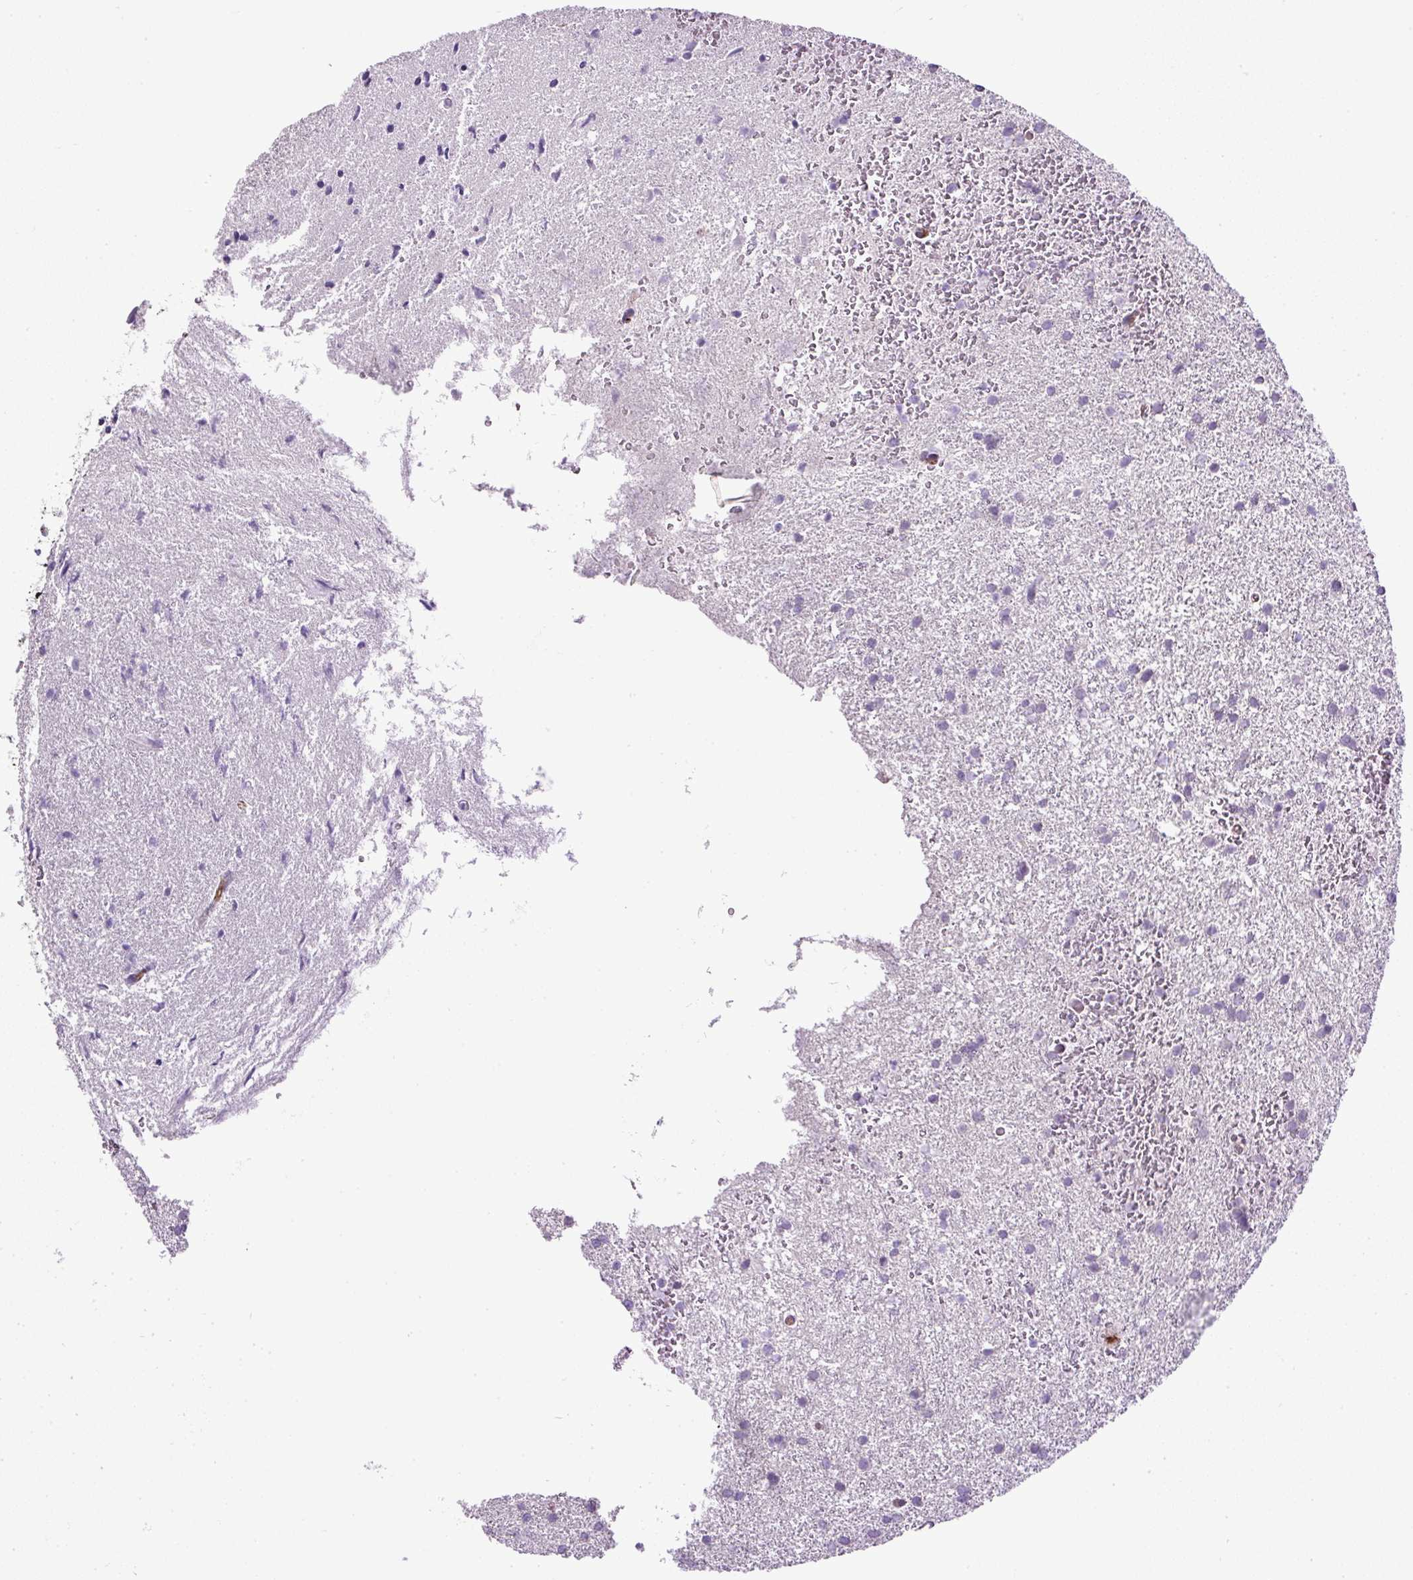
{"staining": {"intensity": "negative", "quantity": "none", "location": "none"}, "tissue": "glioma", "cell_type": "Tumor cells", "image_type": "cancer", "snomed": [{"axis": "morphology", "description": "Glioma, malignant, High grade"}, {"axis": "topography", "description": "Brain"}], "caption": "Immunohistochemical staining of glioma demonstrates no significant expression in tumor cells. (DAB (3,3'-diaminobenzidine) immunohistochemistry (IHC) with hematoxylin counter stain).", "gene": "LEFTY2", "patient": {"sex": "female", "age": 50}}